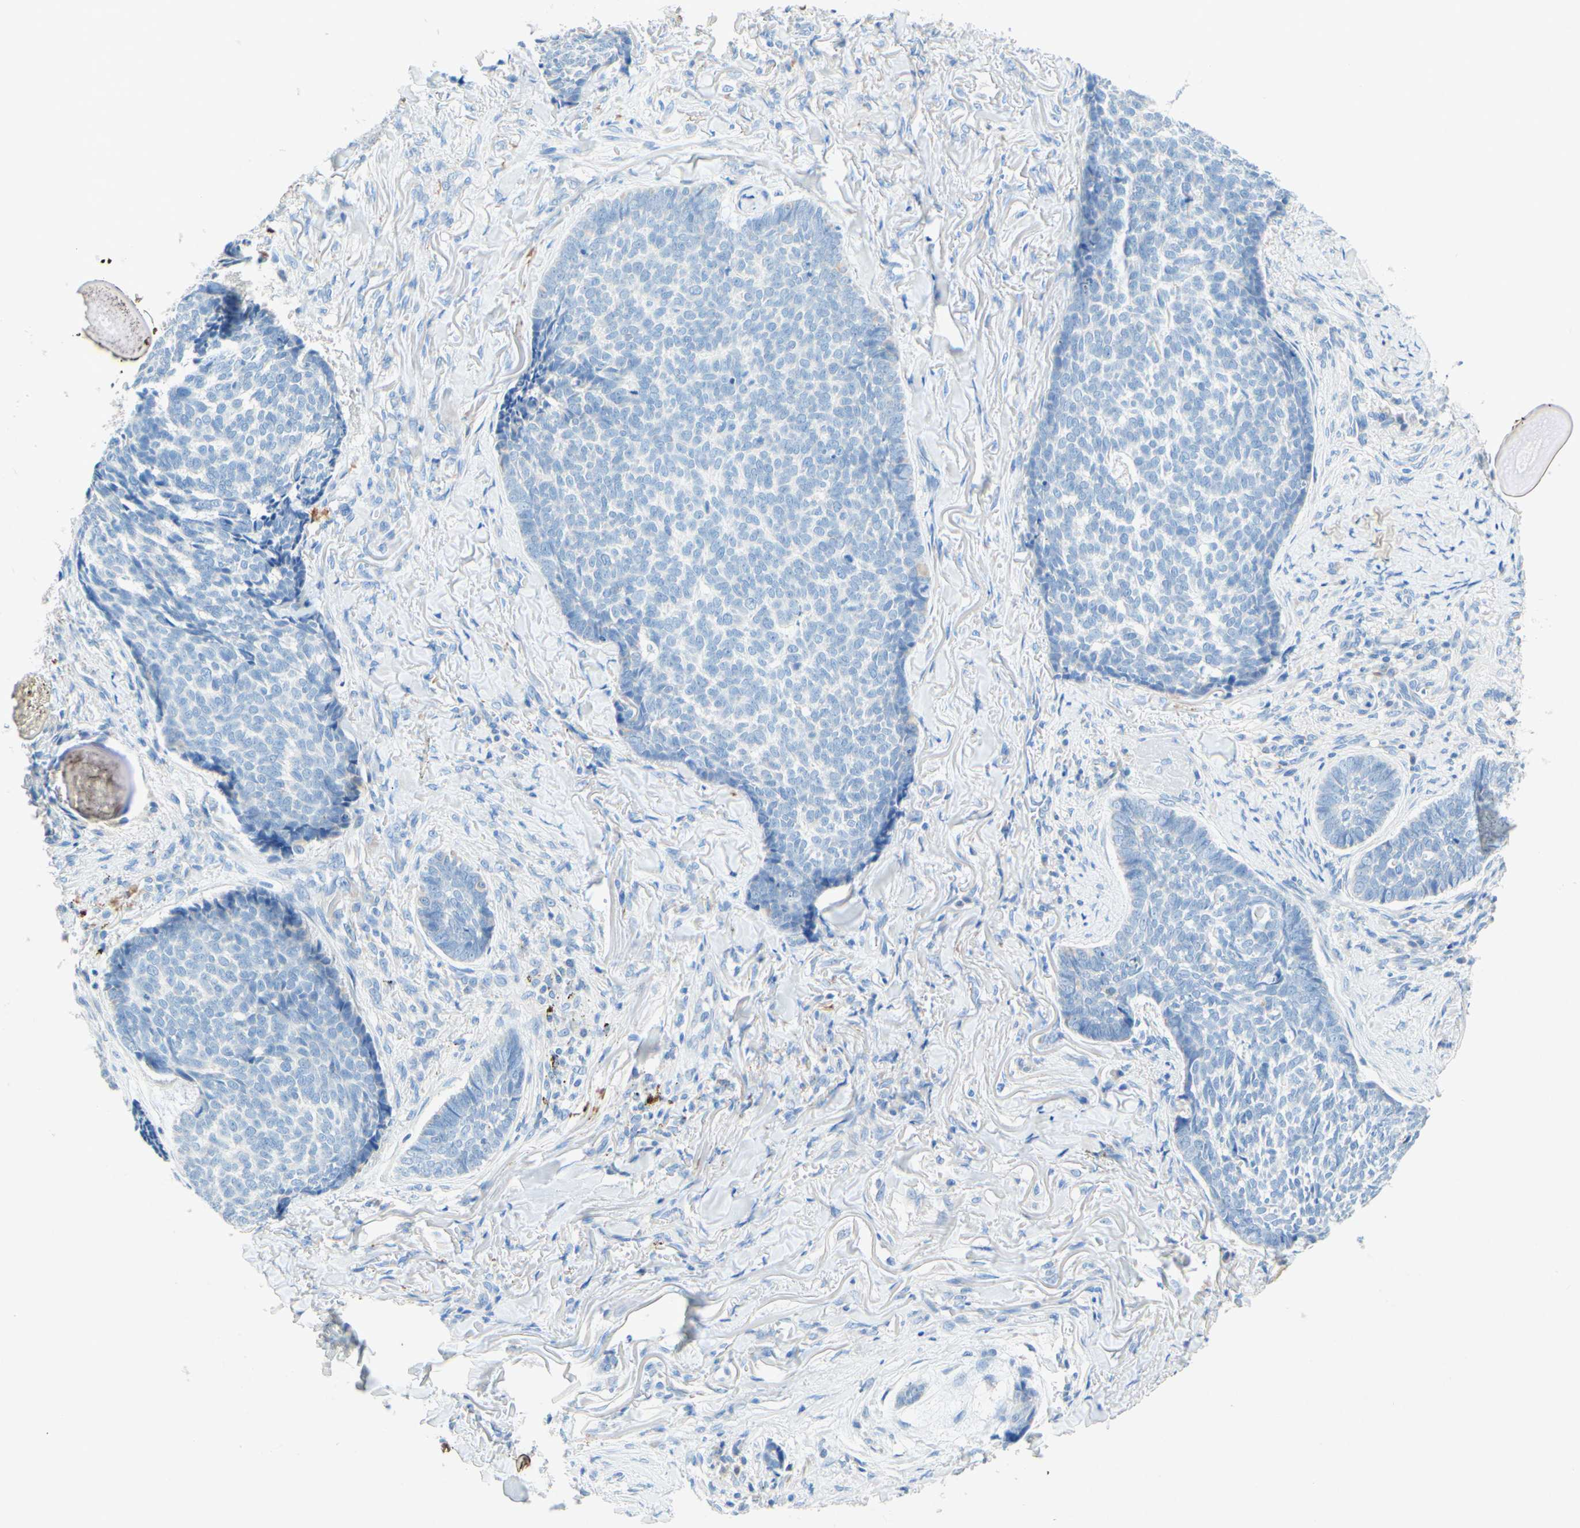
{"staining": {"intensity": "negative", "quantity": "none", "location": "none"}, "tissue": "skin cancer", "cell_type": "Tumor cells", "image_type": "cancer", "snomed": [{"axis": "morphology", "description": "Basal cell carcinoma"}, {"axis": "topography", "description": "Skin"}], "caption": "A histopathology image of human skin cancer (basal cell carcinoma) is negative for staining in tumor cells.", "gene": "SLC46A1", "patient": {"sex": "male", "age": 84}}